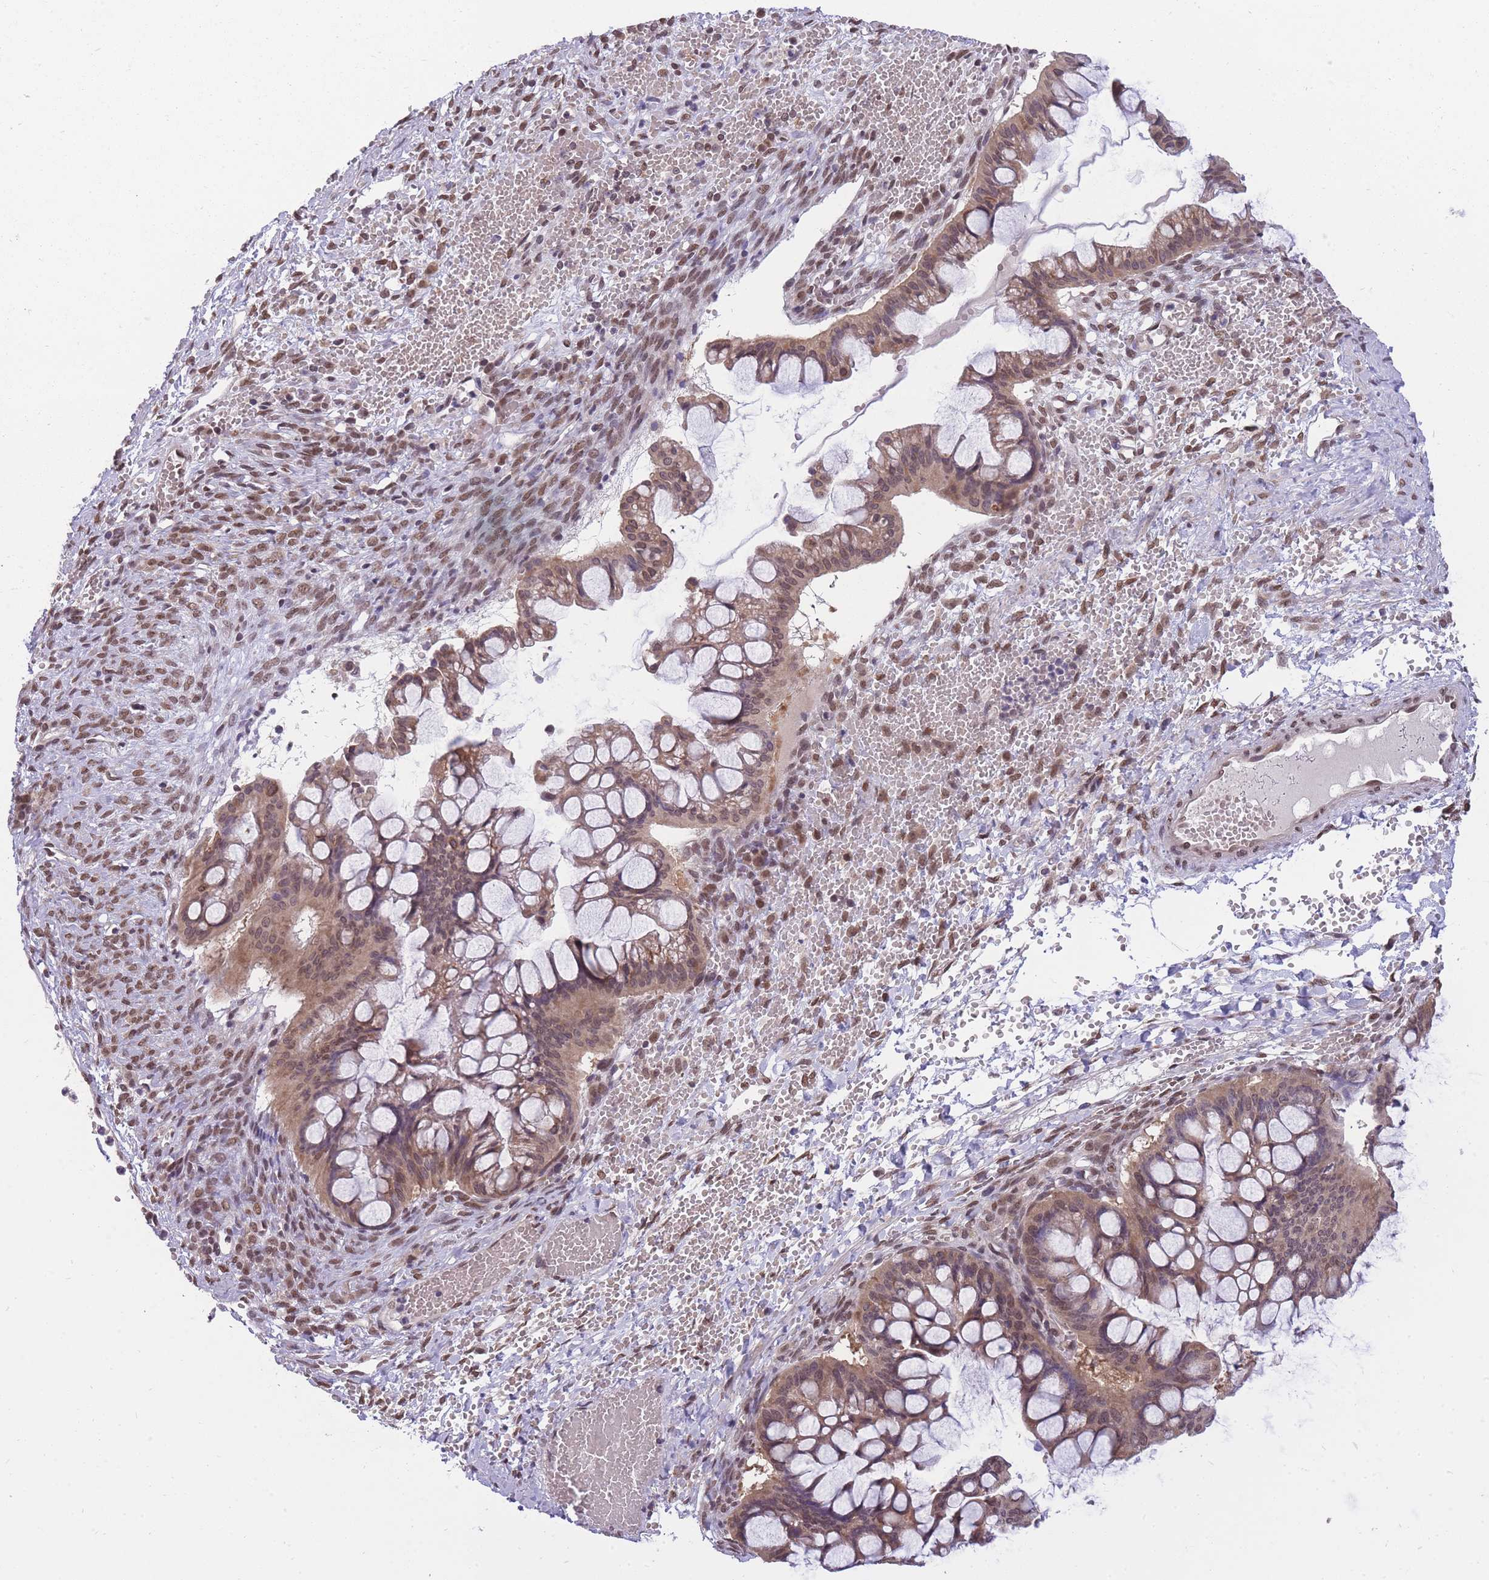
{"staining": {"intensity": "weak", "quantity": ">75%", "location": "cytoplasmic/membranous,nuclear"}, "tissue": "ovarian cancer", "cell_type": "Tumor cells", "image_type": "cancer", "snomed": [{"axis": "morphology", "description": "Cystadenocarcinoma, mucinous, NOS"}, {"axis": "topography", "description": "Ovary"}], "caption": "IHC staining of ovarian cancer (mucinous cystadenocarcinoma), which exhibits low levels of weak cytoplasmic/membranous and nuclear expression in approximately >75% of tumor cells indicating weak cytoplasmic/membranous and nuclear protein positivity. The staining was performed using DAB (3,3'-diaminobenzidine) (brown) for protein detection and nuclei were counterstained in hematoxylin (blue).", "gene": "CDIP1", "patient": {"sex": "female", "age": 73}}